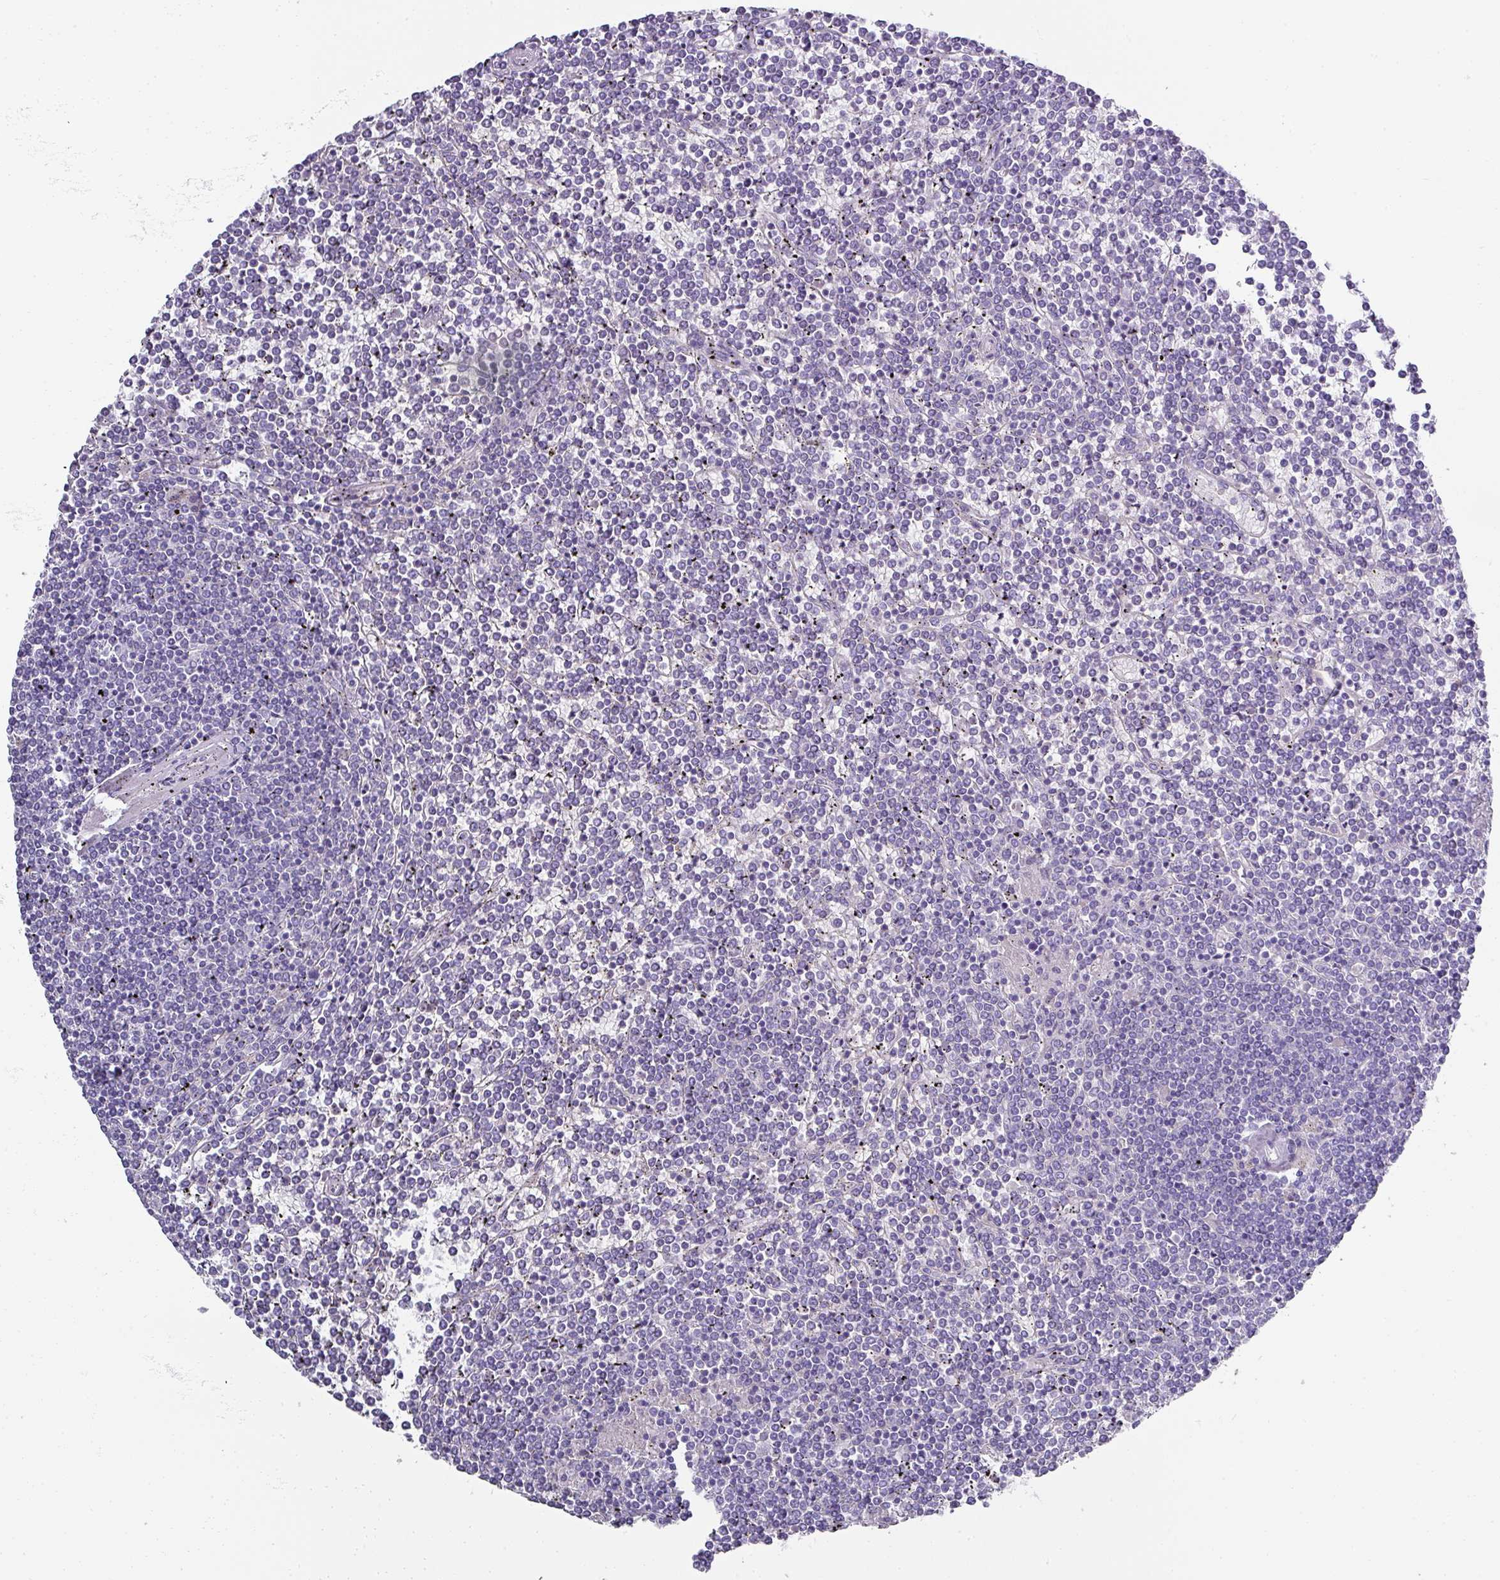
{"staining": {"intensity": "negative", "quantity": "none", "location": "none"}, "tissue": "lymphoma", "cell_type": "Tumor cells", "image_type": "cancer", "snomed": [{"axis": "morphology", "description": "Malignant lymphoma, non-Hodgkin's type, Low grade"}, {"axis": "topography", "description": "Spleen"}], "caption": "Immunohistochemistry histopathology image of human lymphoma stained for a protein (brown), which displays no expression in tumor cells. Nuclei are stained in blue.", "gene": "TARM1", "patient": {"sex": "female", "age": 19}}